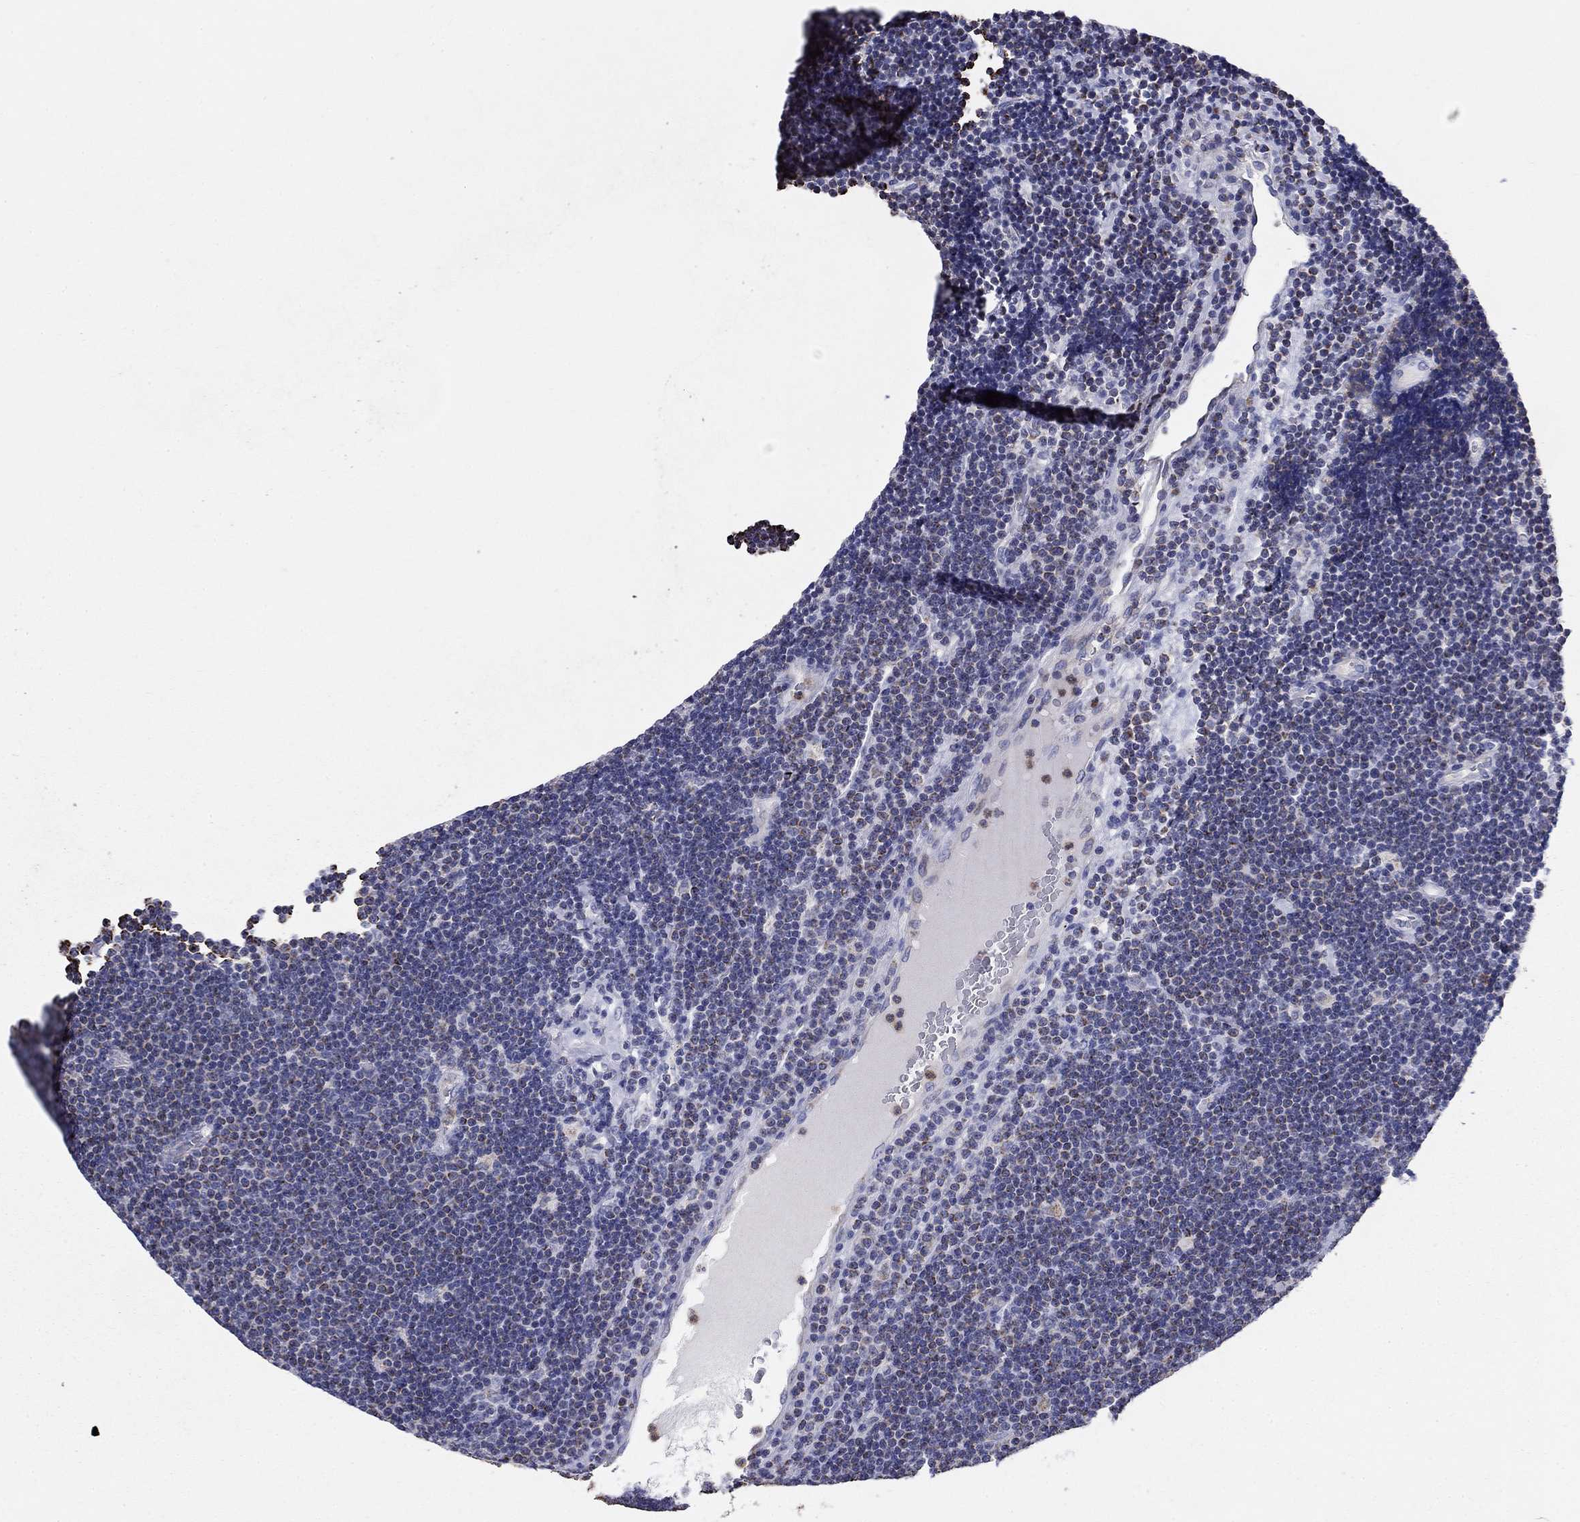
{"staining": {"intensity": "weak", "quantity": "<25%", "location": "cytoplasmic/membranous"}, "tissue": "lymphoma", "cell_type": "Tumor cells", "image_type": "cancer", "snomed": [{"axis": "morphology", "description": "Malignant lymphoma, non-Hodgkin's type, Low grade"}, {"axis": "topography", "description": "Brain"}], "caption": "Immunohistochemical staining of lymphoma reveals no significant staining in tumor cells.", "gene": "NDUFA4L2", "patient": {"sex": "female", "age": 66}}